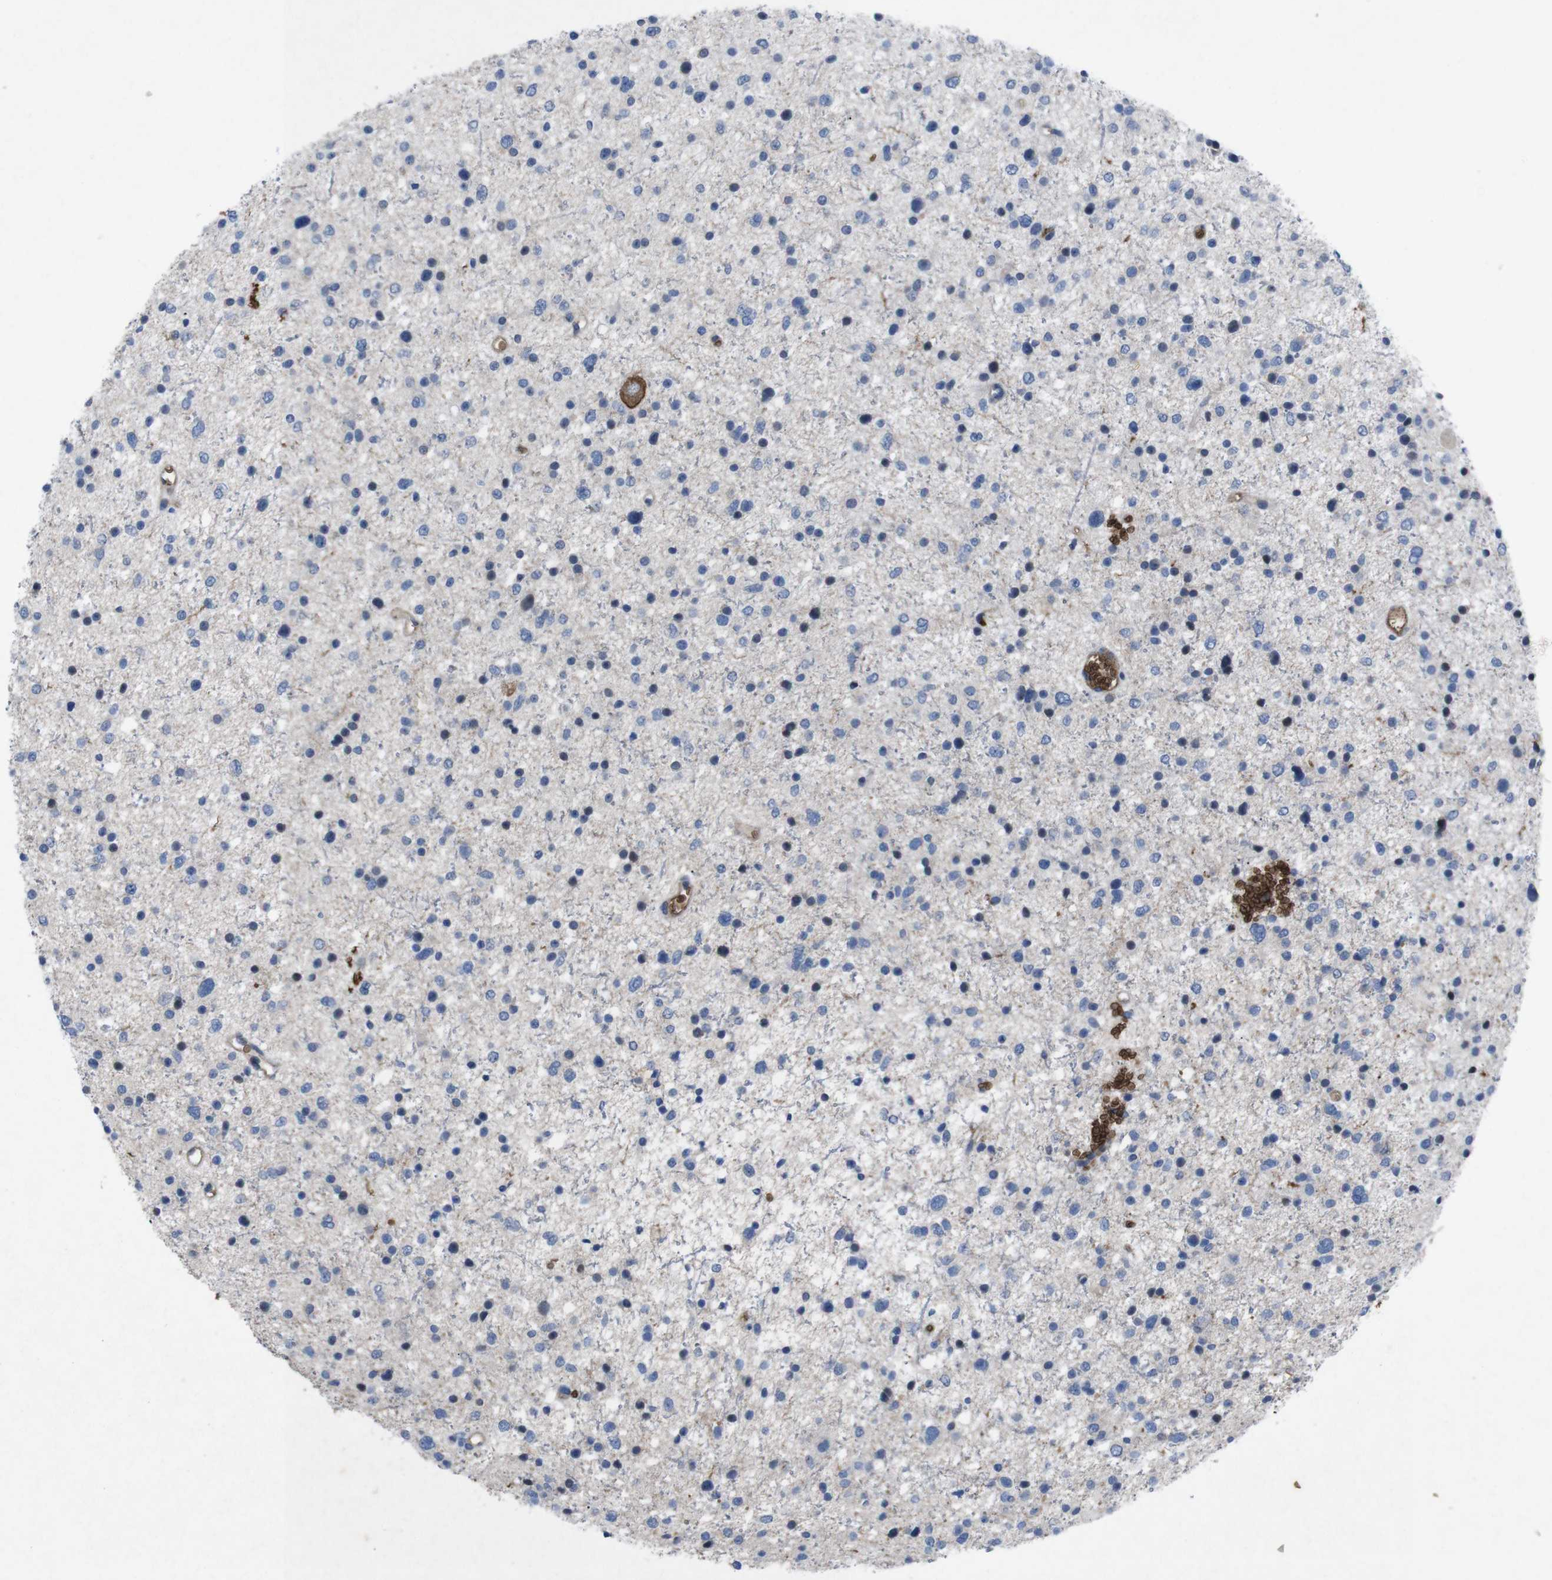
{"staining": {"intensity": "negative", "quantity": "none", "location": "none"}, "tissue": "glioma", "cell_type": "Tumor cells", "image_type": "cancer", "snomed": [{"axis": "morphology", "description": "Glioma, malignant, Low grade"}, {"axis": "topography", "description": "Brain"}], "caption": "Tumor cells are negative for brown protein staining in malignant glioma (low-grade).", "gene": "SPTB", "patient": {"sex": "female", "age": 37}}